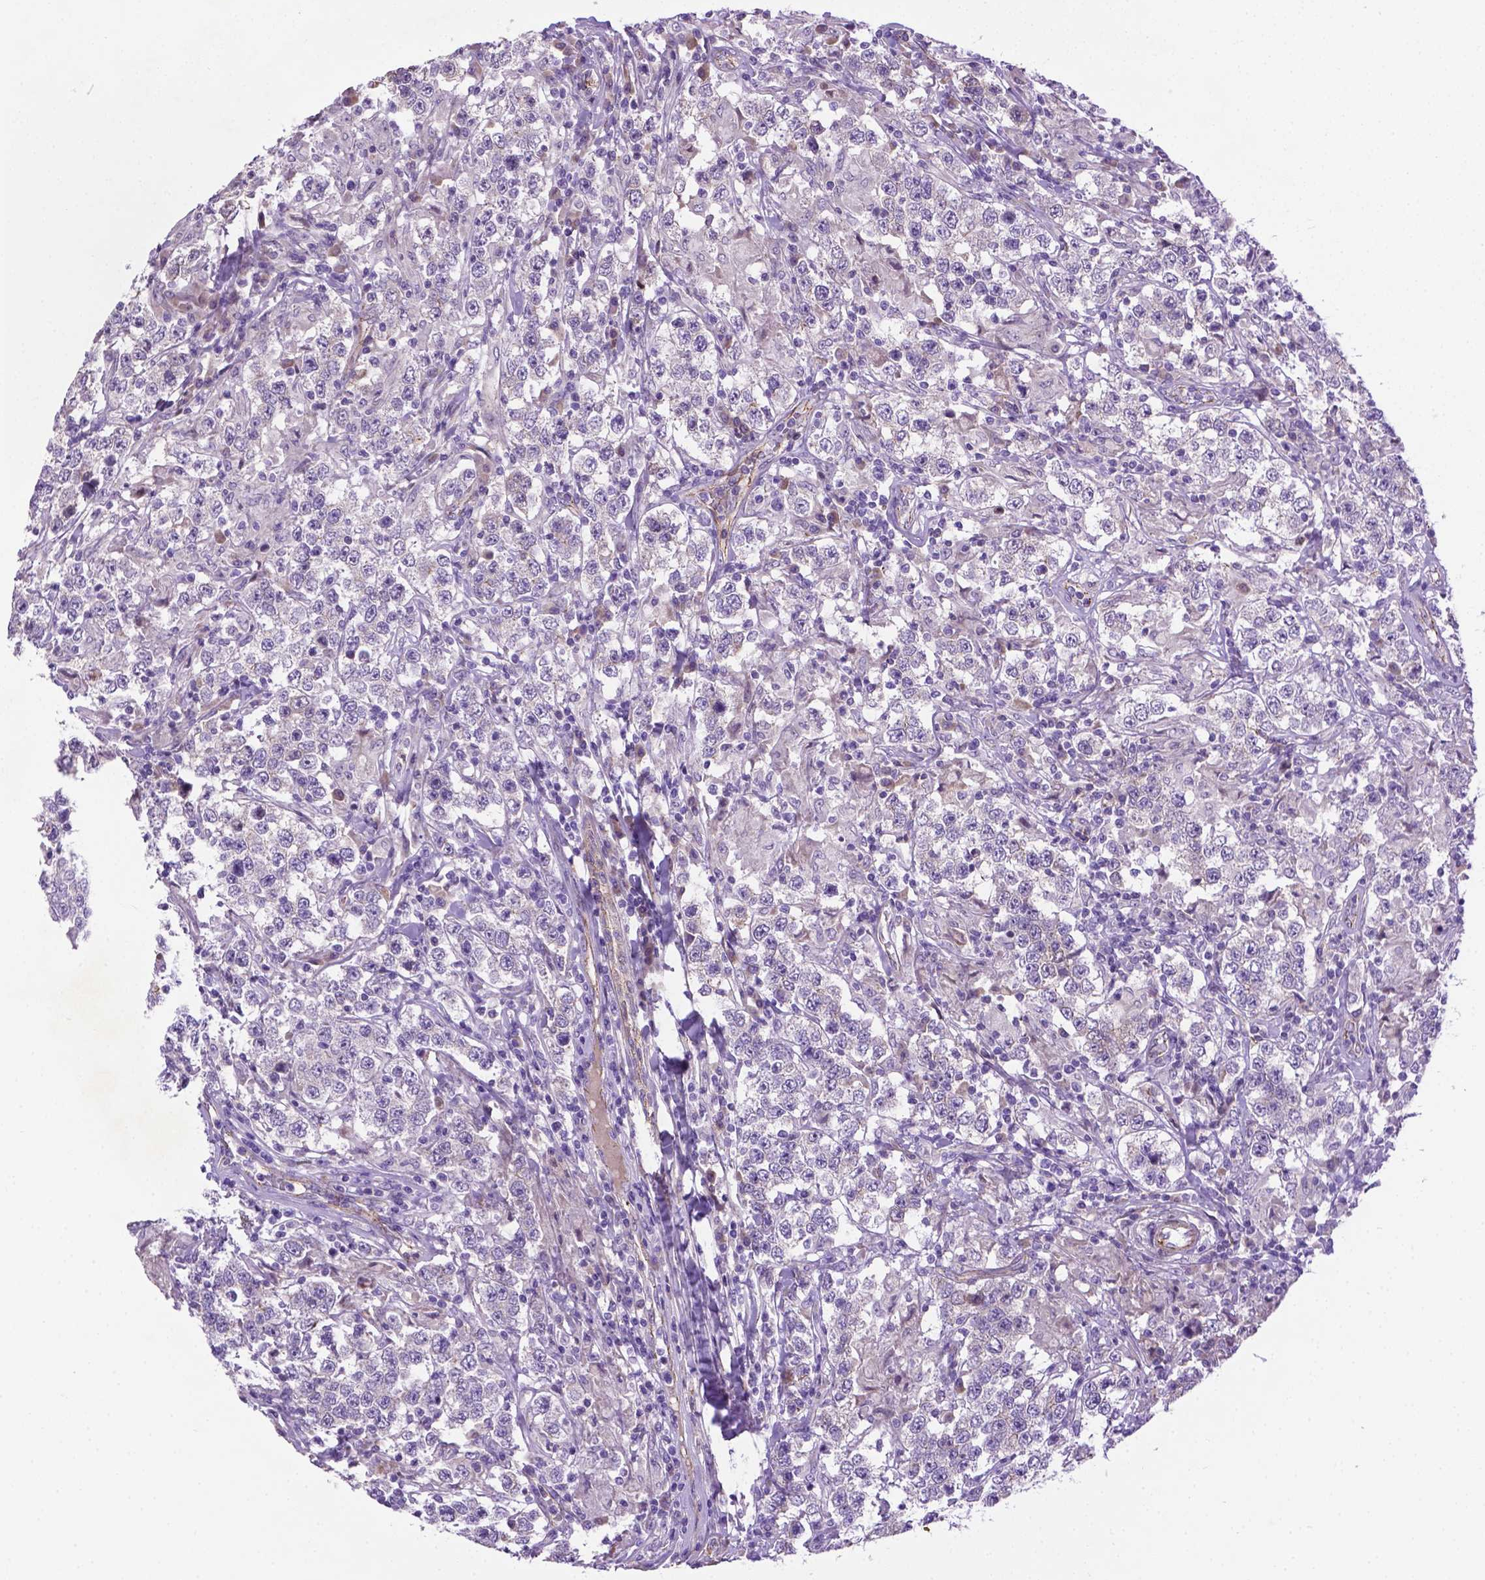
{"staining": {"intensity": "negative", "quantity": "none", "location": "none"}, "tissue": "testis cancer", "cell_type": "Tumor cells", "image_type": "cancer", "snomed": [{"axis": "morphology", "description": "Seminoma, NOS"}, {"axis": "morphology", "description": "Carcinoma, Embryonal, NOS"}, {"axis": "topography", "description": "Testis"}], "caption": "Human embryonal carcinoma (testis) stained for a protein using immunohistochemistry shows no positivity in tumor cells.", "gene": "CCER2", "patient": {"sex": "male", "age": 41}}